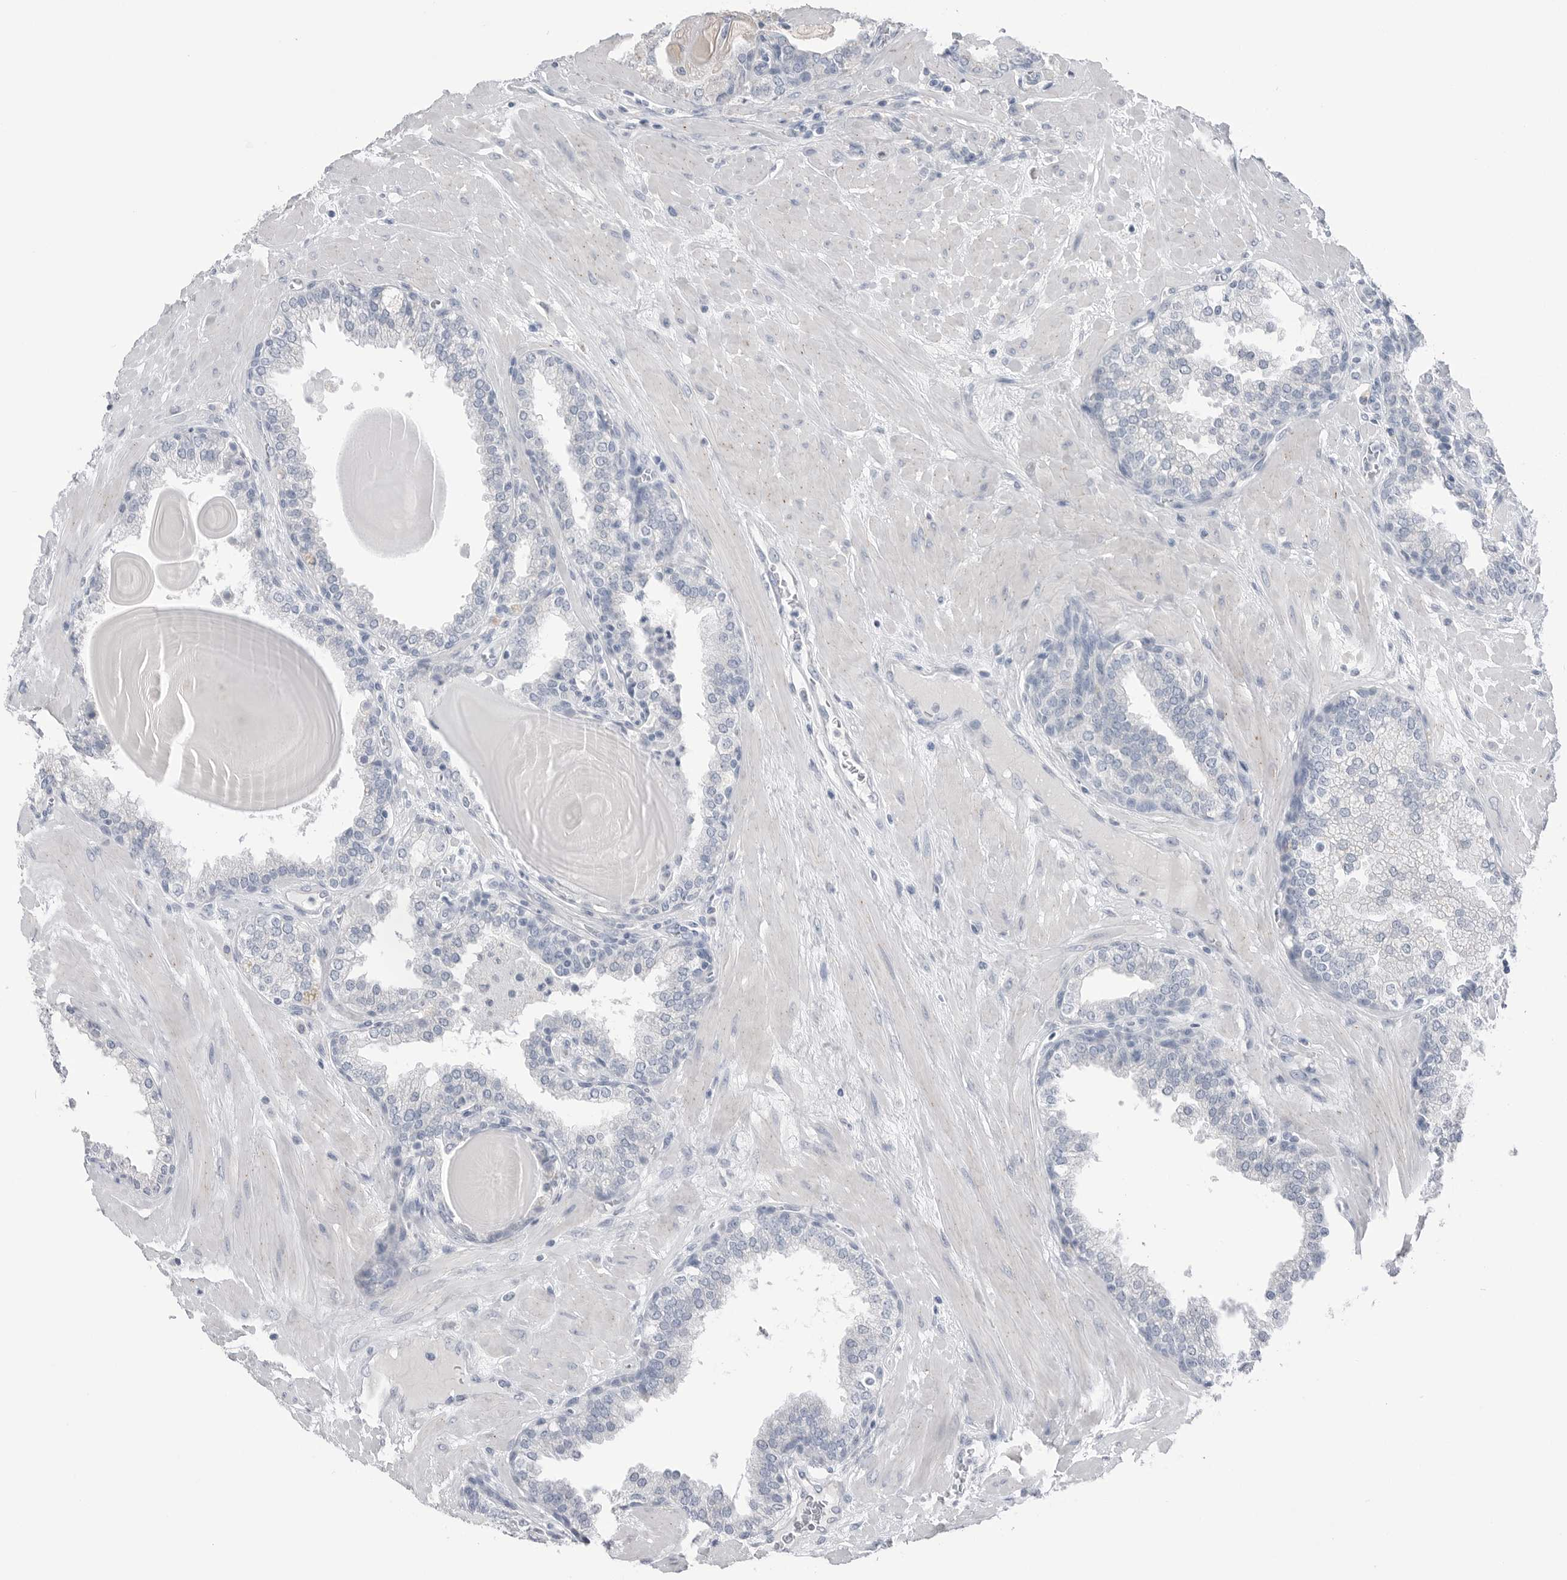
{"staining": {"intensity": "negative", "quantity": "none", "location": "none"}, "tissue": "prostate", "cell_type": "Glandular cells", "image_type": "normal", "snomed": [{"axis": "morphology", "description": "Normal tissue, NOS"}, {"axis": "topography", "description": "Prostate"}], "caption": "DAB (3,3'-diaminobenzidine) immunohistochemical staining of normal prostate demonstrates no significant positivity in glandular cells. (Immunohistochemistry, brightfield microscopy, high magnification).", "gene": "ABHD12", "patient": {"sex": "male", "age": 51}}